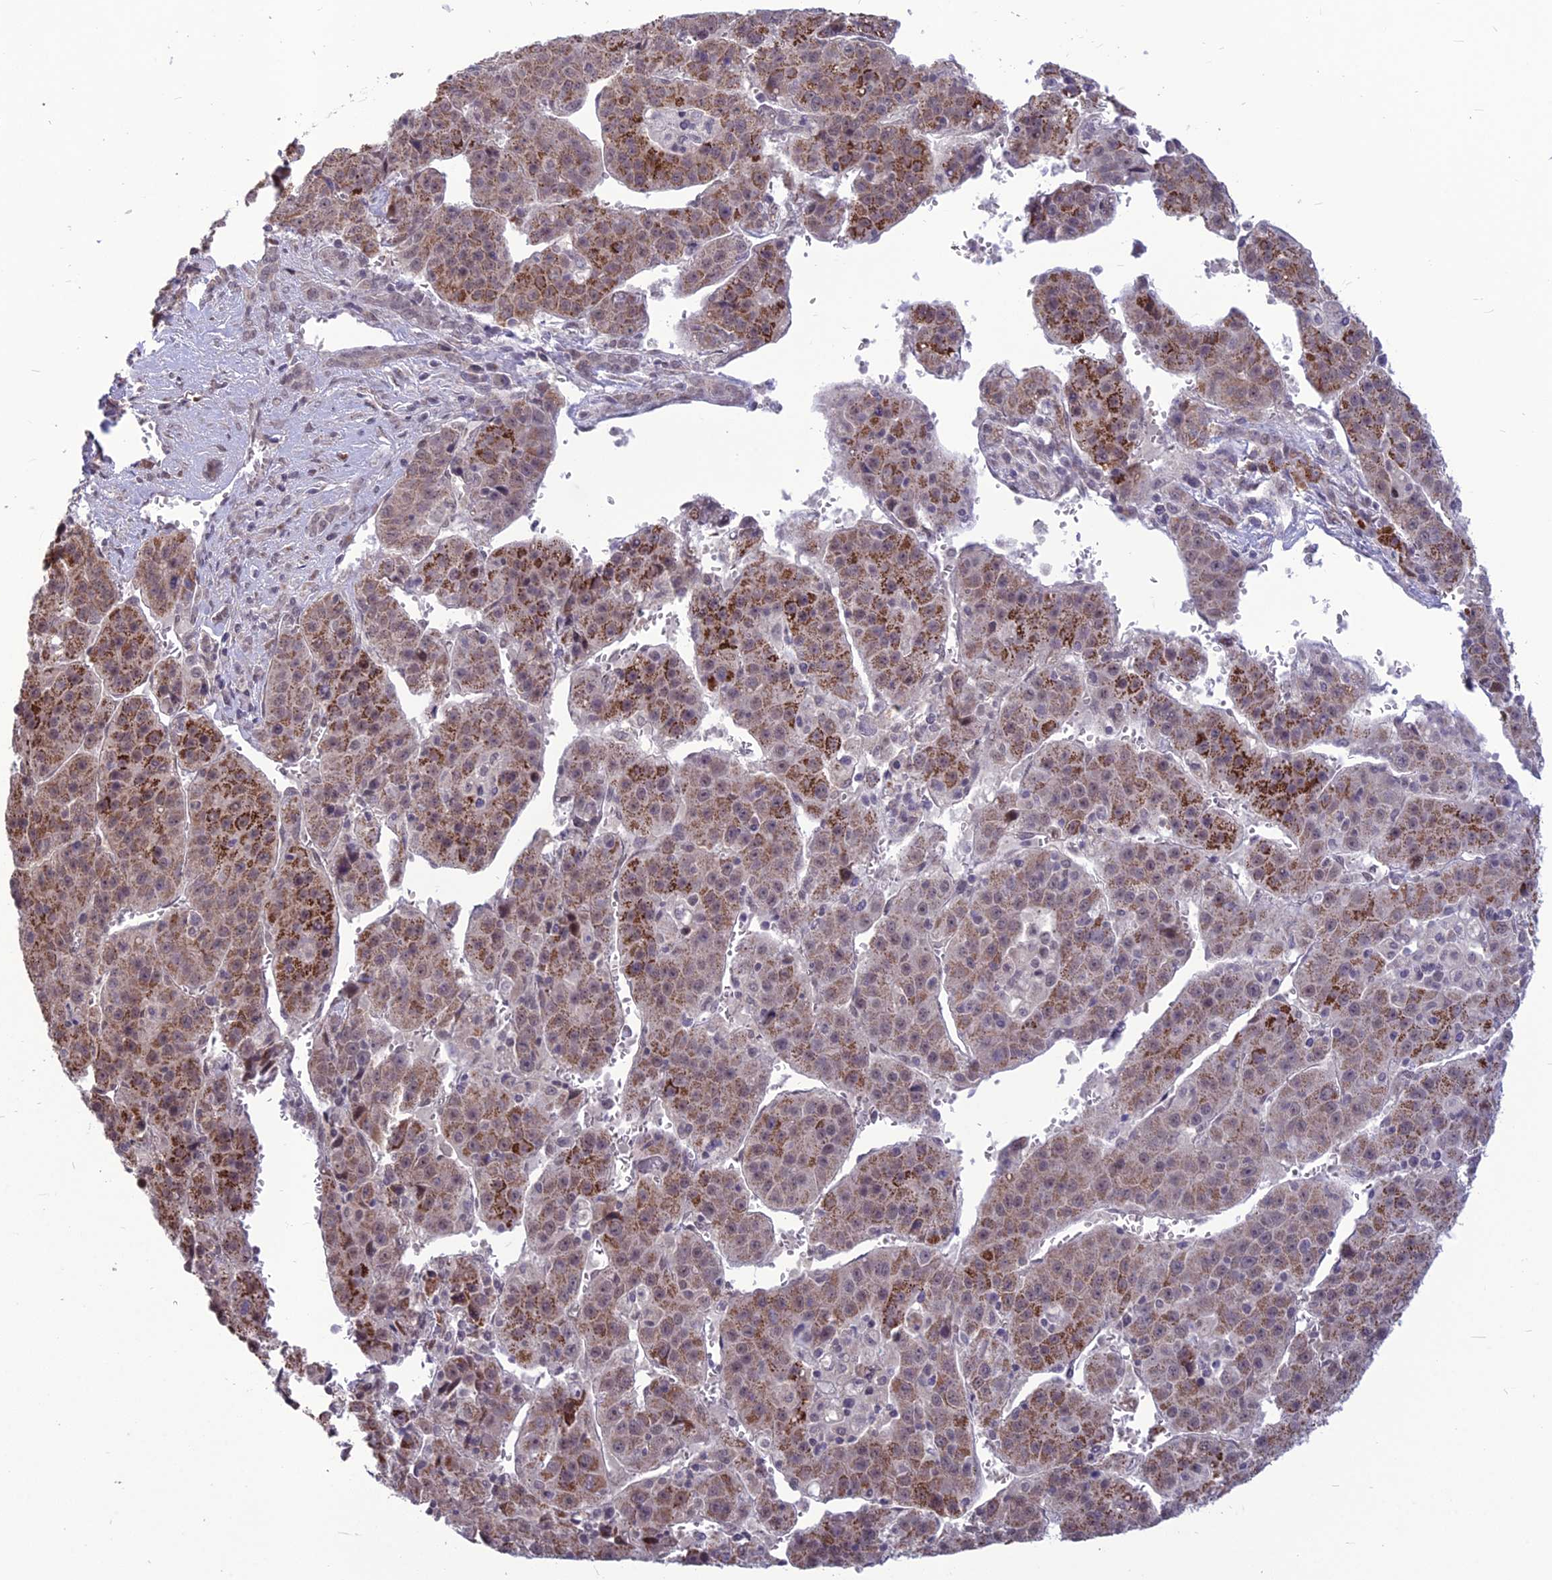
{"staining": {"intensity": "moderate", "quantity": "25%-75%", "location": "cytoplasmic/membranous"}, "tissue": "liver cancer", "cell_type": "Tumor cells", "image_type": "cancer", "snomed": [{"axis": "morphology", "description": "Carcinoma, Hepatocellular, NOS"}, {"axis": "topography", "description": "Liver"}], "caption": "This micrograph exhibits immunohistochemistry (IHC) staining of human hepatocellular carcinoma (liver), with medium moderate cytoplasmic/membranous positivity in about 25%-75% of tumor cells.", "gene": "FBRS", "patient": {"sex": "female", "age": 53}}